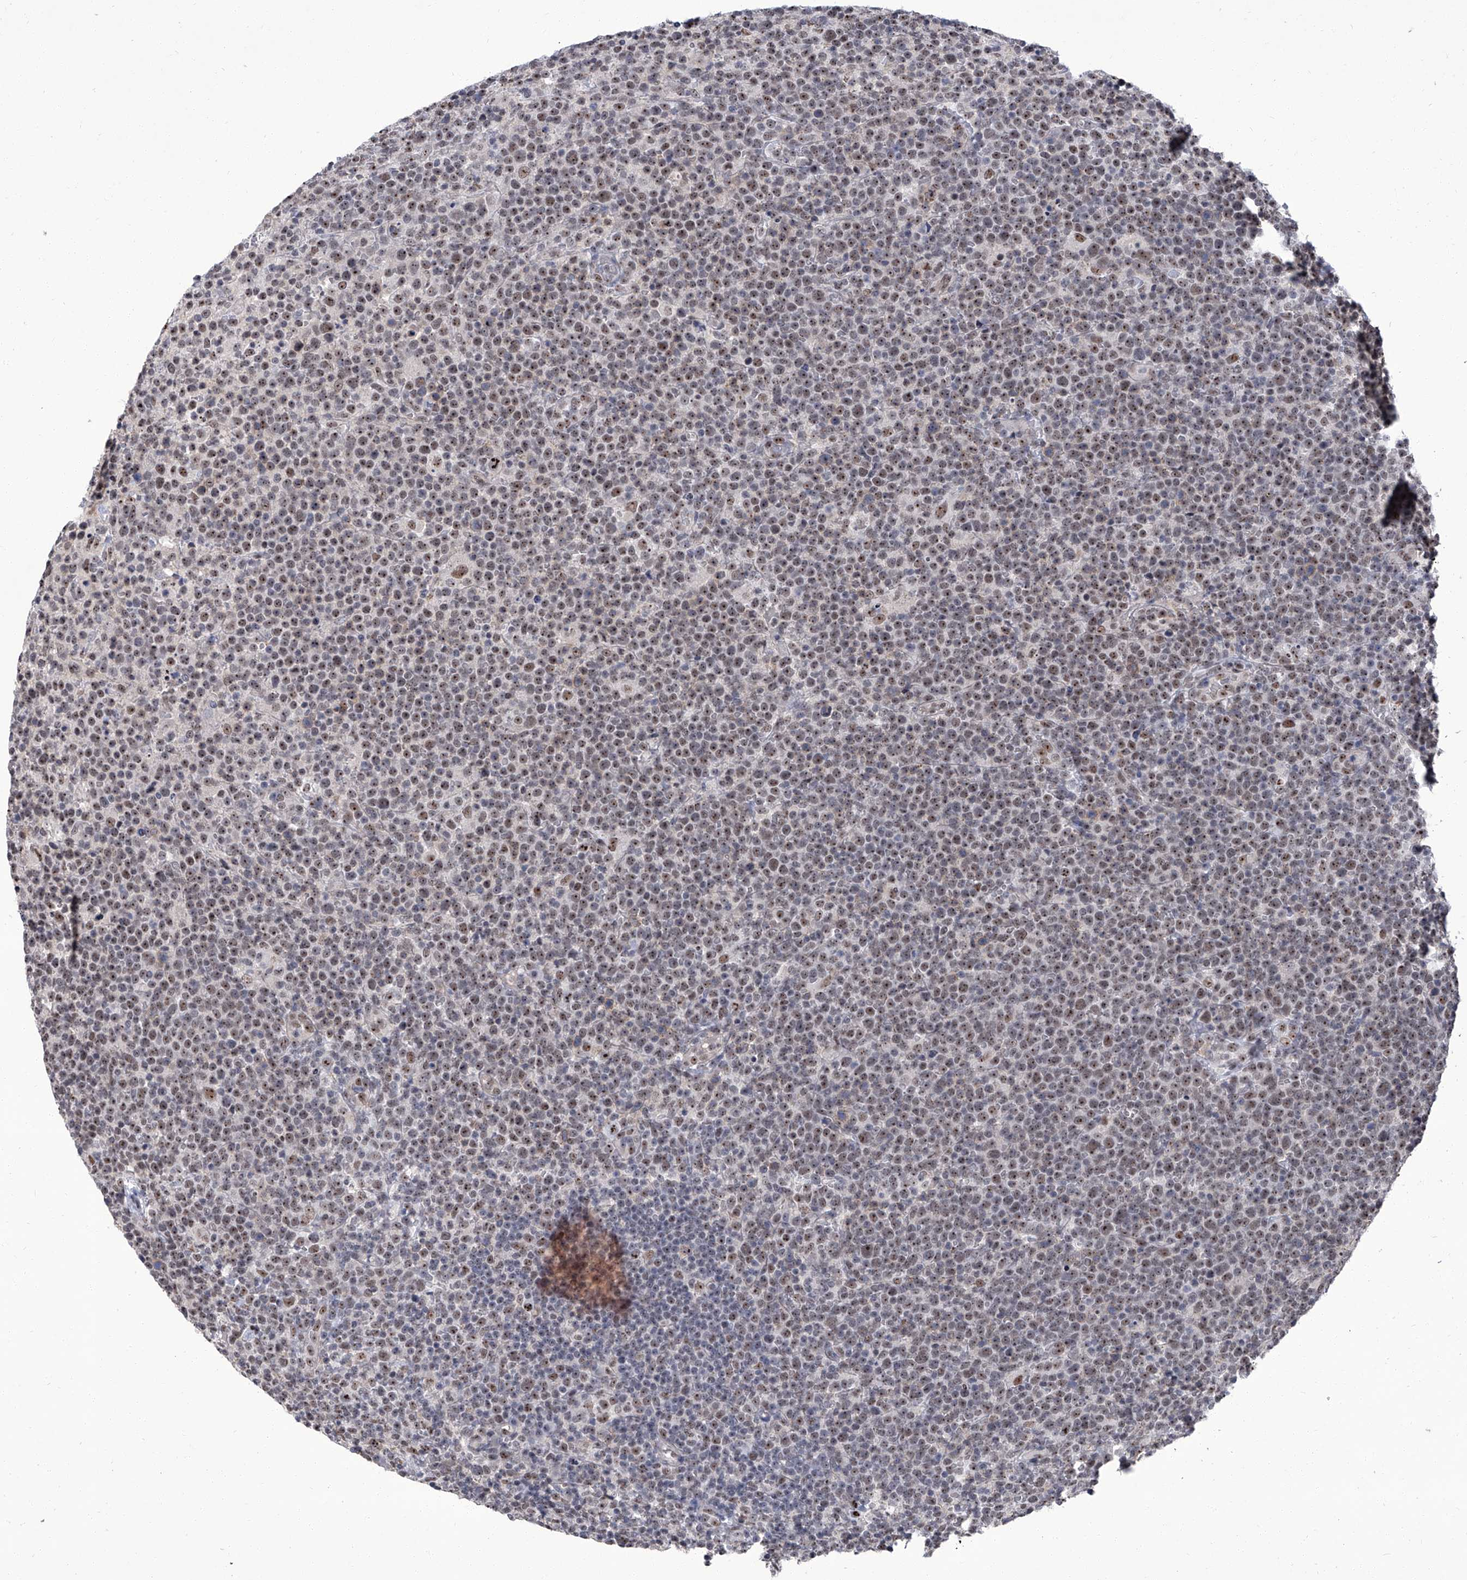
{"staining": {"intensity": "moderate", "quantity": ">75%", "location": "nuclear"}, "tissue": "lymphoma", "cell_type": "Tumor cells", "image_type": "cancer", "snomed": [{"axis": "morphology", "description": "Malignant lymphoma, non-Hodgkin's type, High grade"}, {"axis": "topography", "description": "Lymph node"}], "caption": "Moderate nuclear staining is seen in about >75% of tumor cells in lymphoma.", "gene": "CMTR1", "patient": {"sex": "male", "age": 61}}